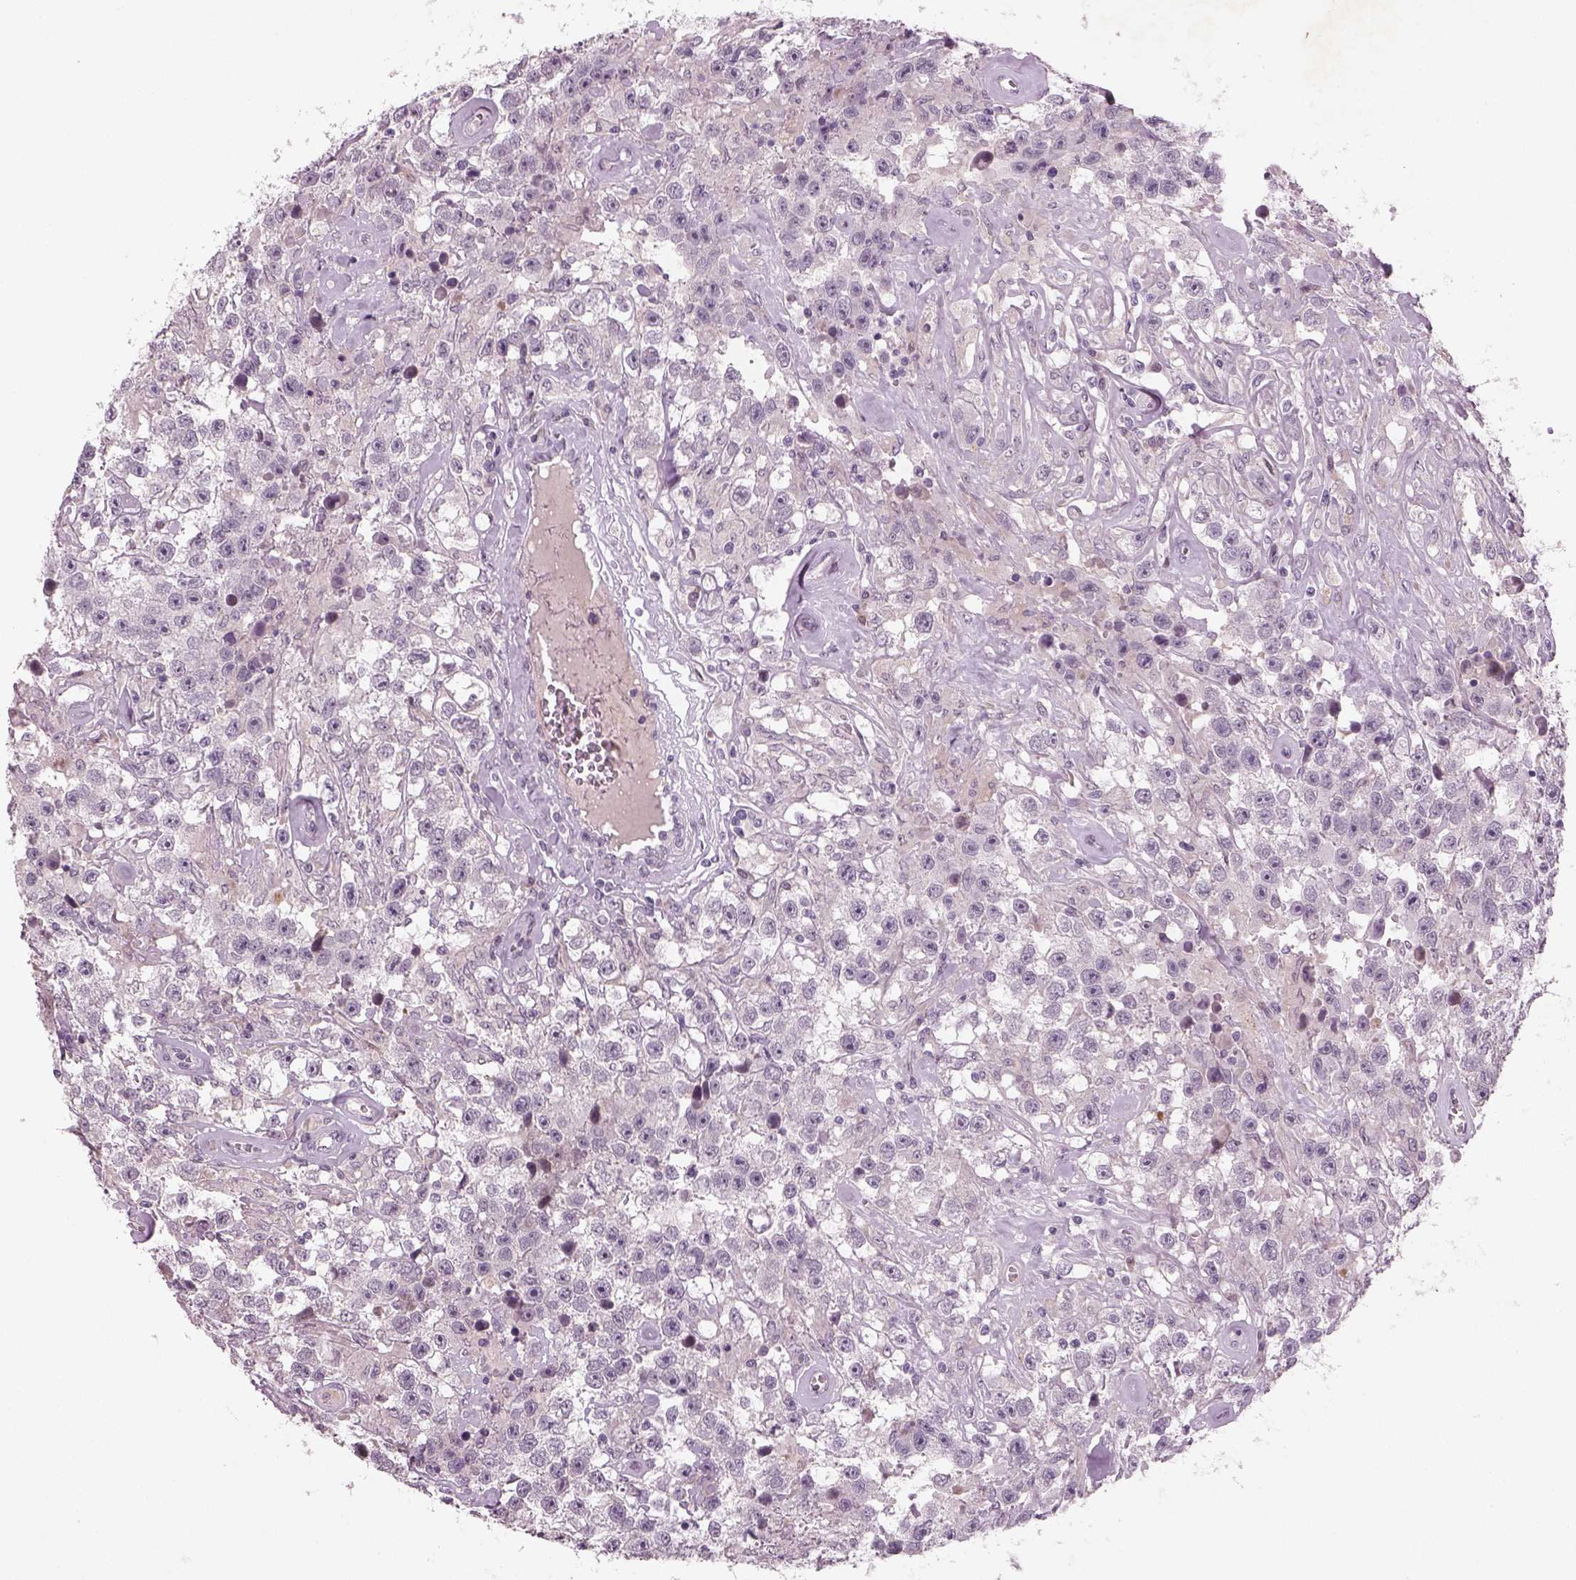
{"staining": {"intensity": "negative", "quantity": "none", "location": "none"}, "tissue": "testis cancer", "cell_type": "Tumor cells", "image_type": "cancer", "snomed": [{"axis": "morphology", "description": "Seminoma, NOS"}, {"axis": "topography", "description": "Testis"}], "caption": "Protein analysis of seminoma (testis) shows no significant staining in tumor cells.", "gene": "PENK", "patient": {"sex": "male", "age": 43}}